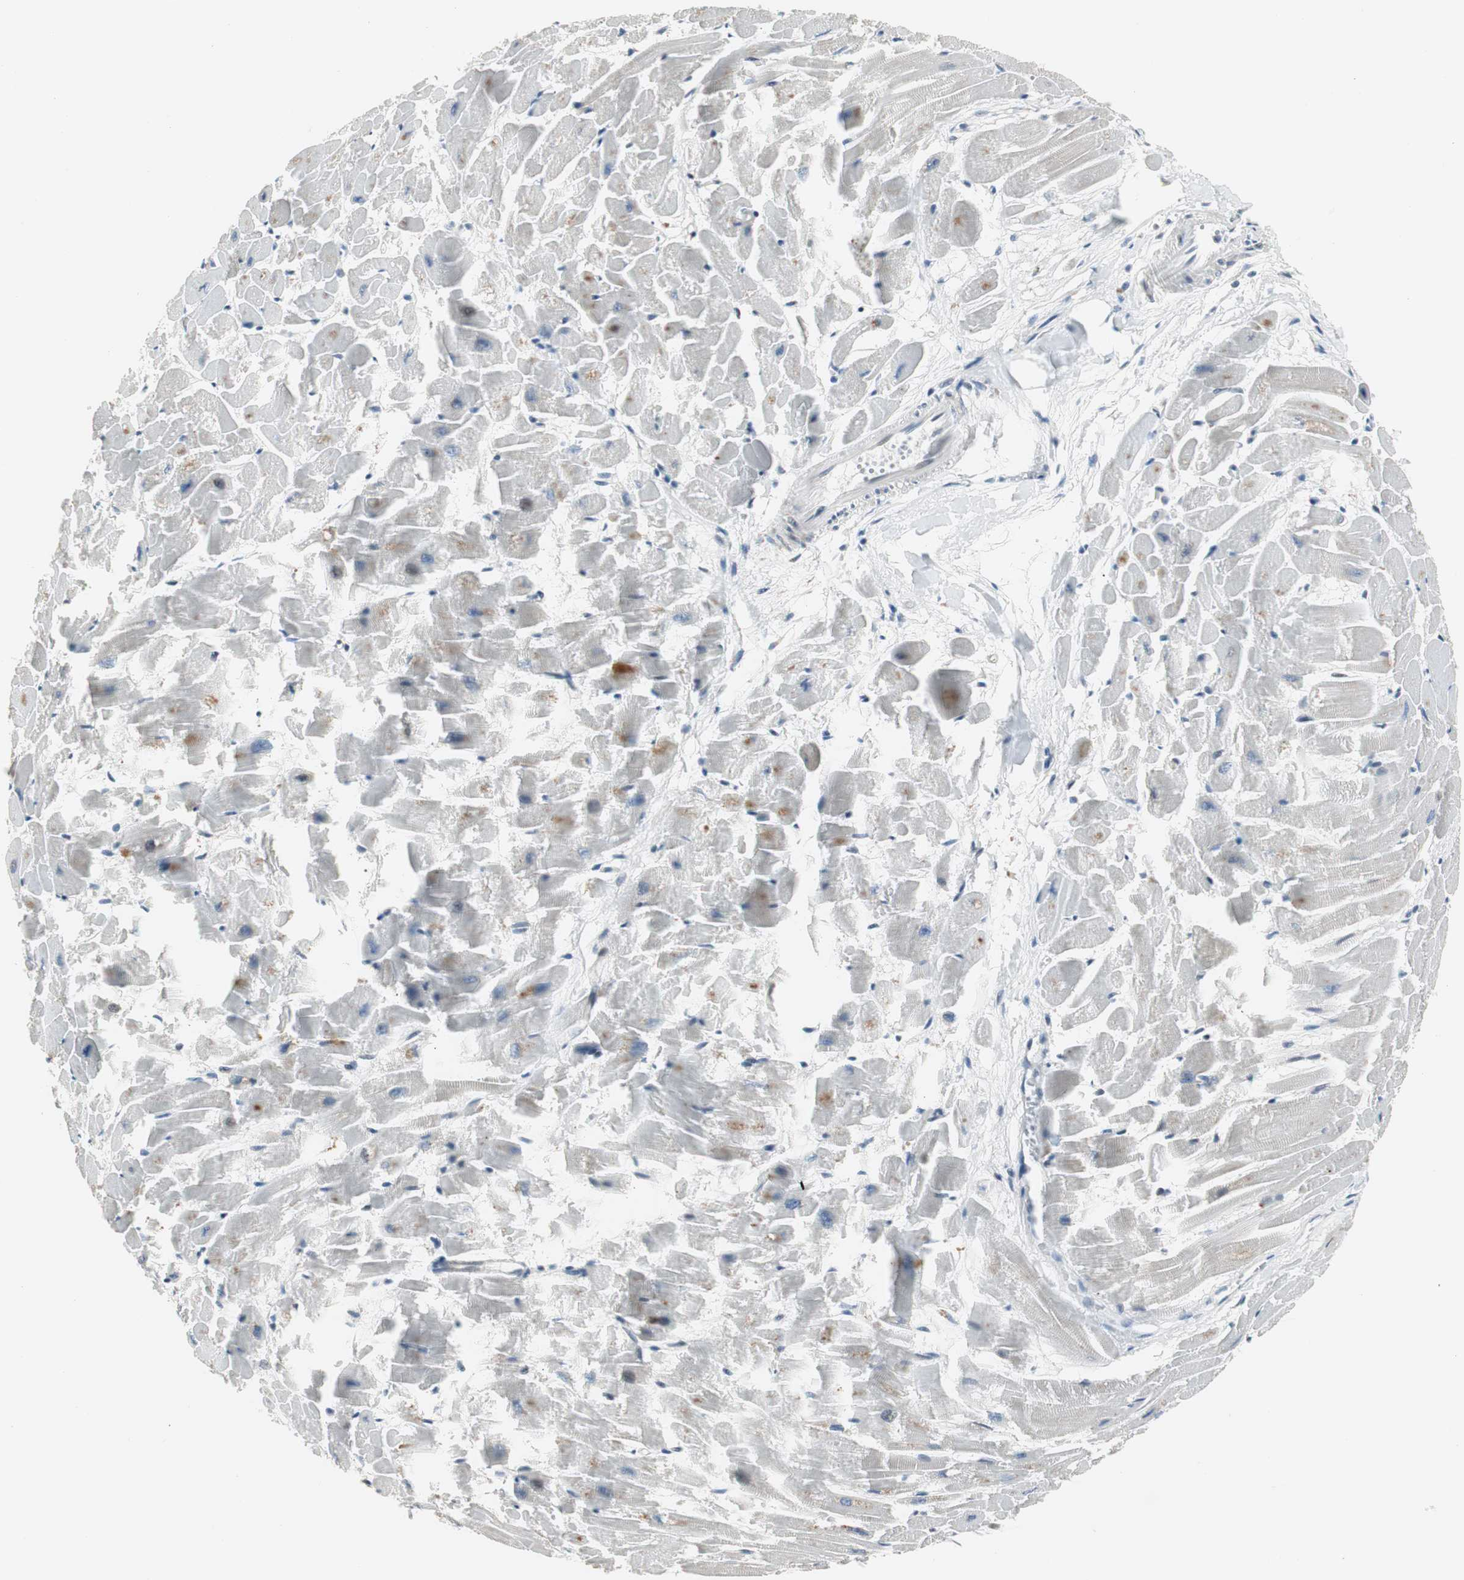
{"staining": {"intensity": "moderate", "quantity": "25%-75%", "location": "nuclear"}, "tissue": "heart muscle", "cell_type": "Cardiomyocytes", "image_type": "normal", "snomed": [{"axis": "morphology", "description": "Normal tissue, NOS"}, {"axis": "topography", "description": "Heart"}], "caption": "Moderate nuclear expression is appreciated in about 25%-75% of cardiomyocytes in unremarkable heart muscle.", "gene": "RAD1", "patient": {"sex": "female", "age": 19}}